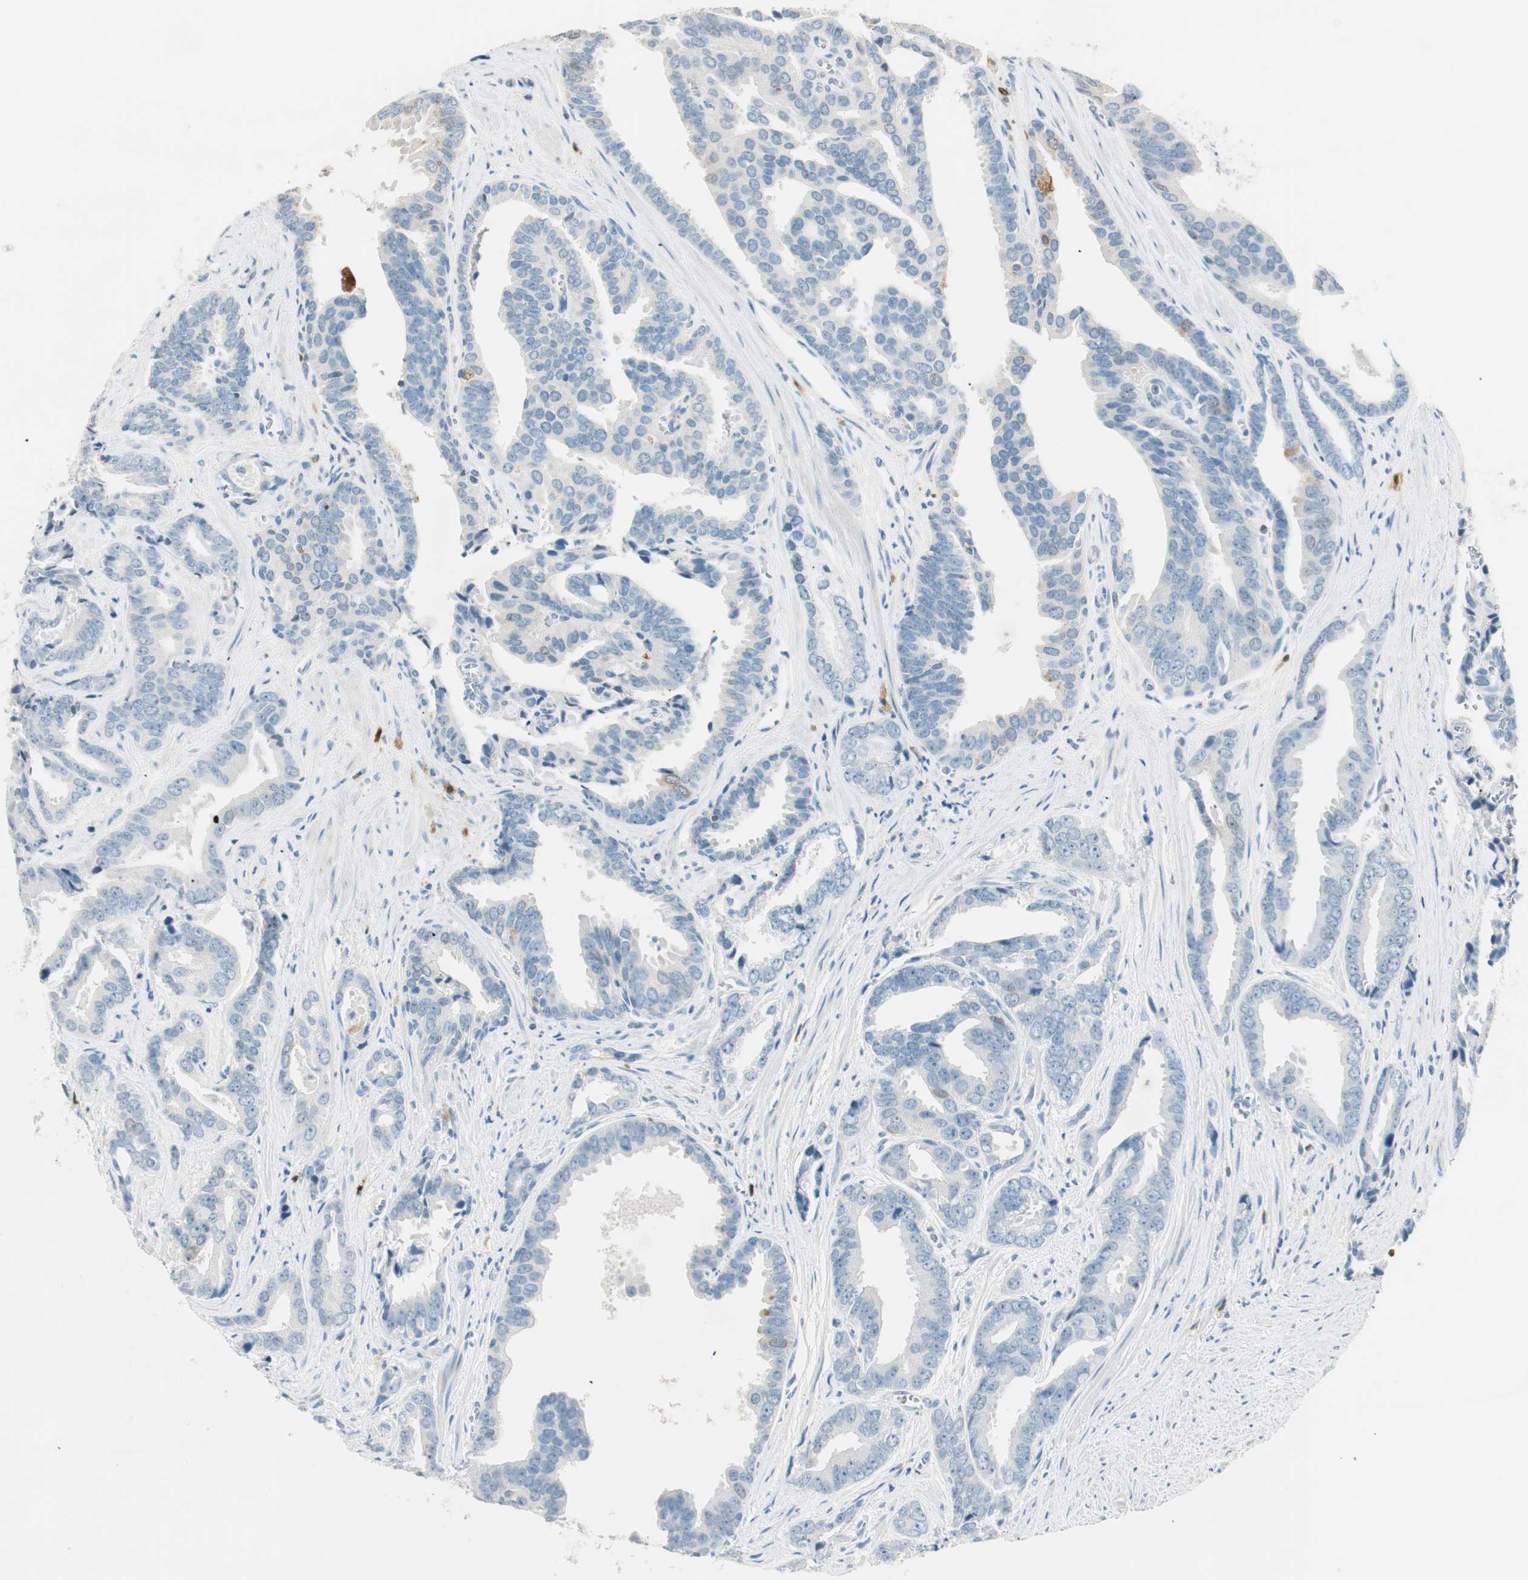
{"staining": {"intensity": "negative", "quantity": "none", "location": "none"}, "tissue": "prostate cancer", "cell_type": "Tumor cells", "image_type": "cancer", "snomed": [{"axis": "morphology", "description": "Adenocarcinoma, High grade"}, {"axis": "topography", "description": "Prostate"}], "caption": "This is an immunohistochemistry micrograph of high-grade adenocarcinoma (prostate). There is no positivity in tumor cells.", "gene": "HPGD", "patient": {"sex": "male", "age": 67}}